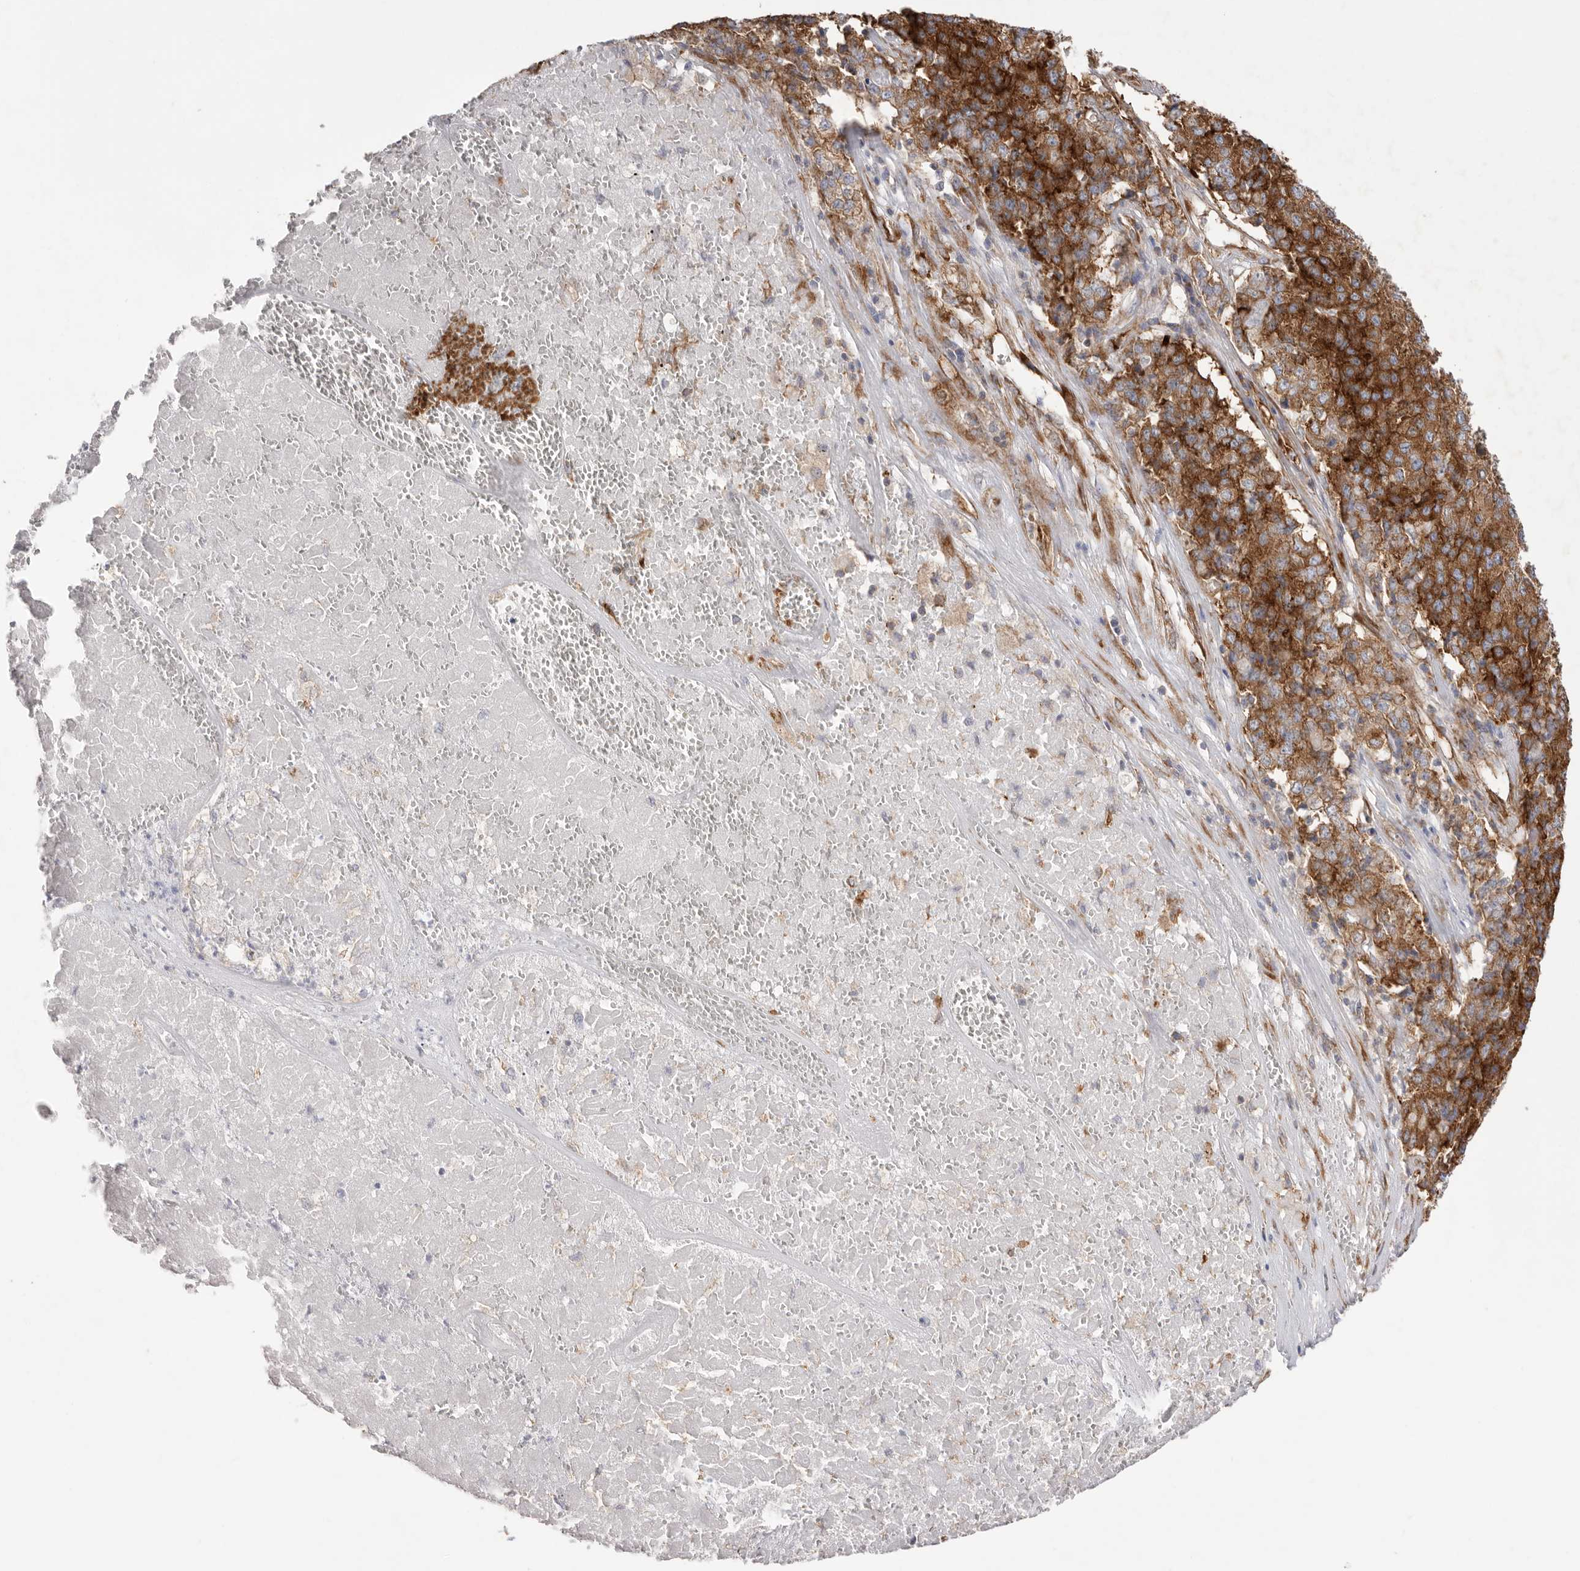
{"staining": {"intensity": "strong", "quantity": ">75%", "location": "cytoplasmic/membranous"}, "tissue": "pancreatic cancer", "cell_type": "Tumor cells", "image_type": "cancer", "snomed": [{"axis": "morphology", "description": "Adenocarcinoma, NOS"}, {"axis": "topography", "description": "Pancreas"}], "caption": "This histopathology image exhibits adenocarcinoma (pancreatic) stained with immunohistochemistry to label a protein in brown. The cytoplasmic/membranous of tumor cells show strong positivity for the protein. Nuclei are counter-stained blue.", "gene": "SERBP1", "patient": {"sex": "male", "age": 50}}